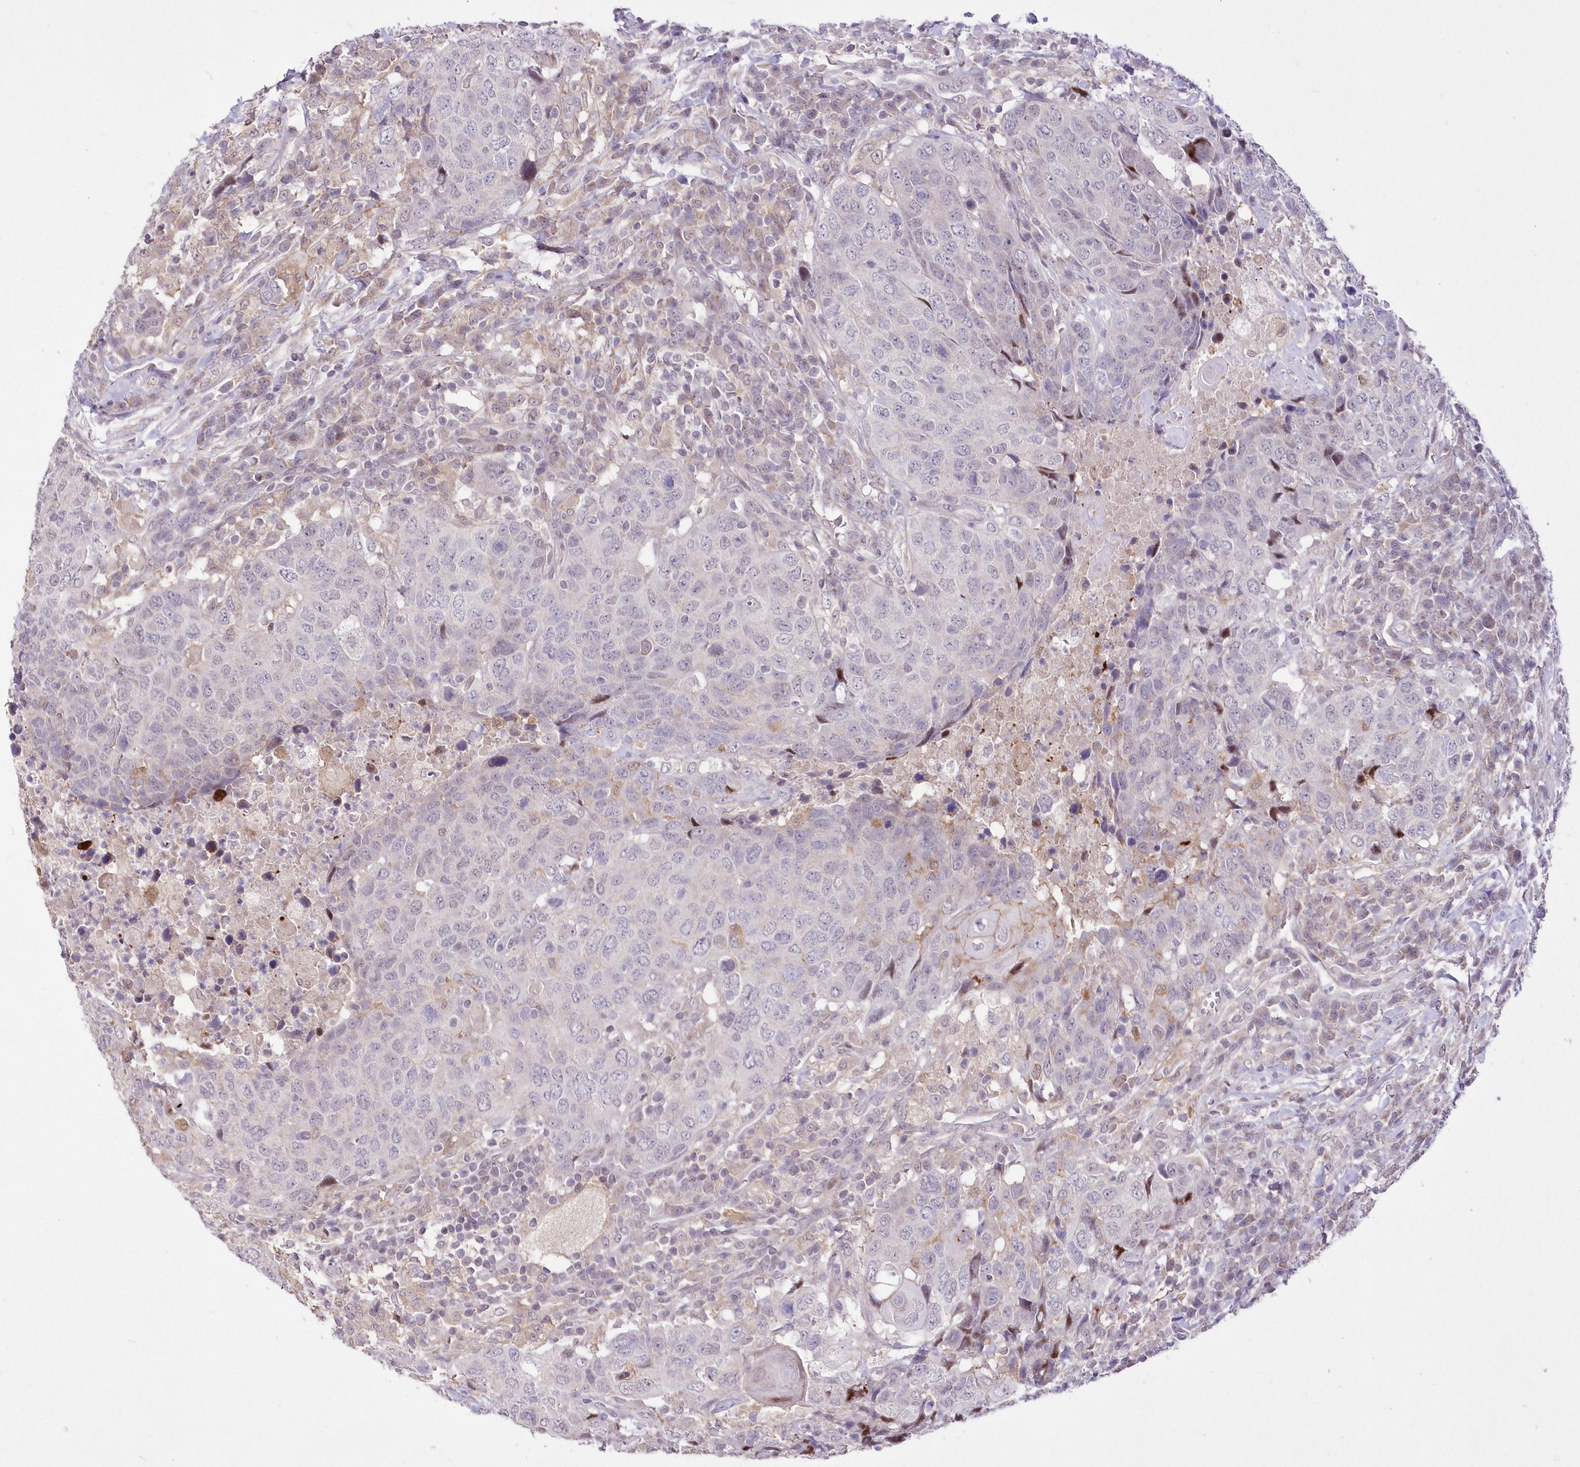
{"staining": {"intensity": "negative", "quantity": "none", "location": "none"}, "tissue": "head and neck cancer", "cell_type": "Tumor cells", "image_type": "cancer", "snomed": [{"axis": "morphology", "description": "Squamous cell carcinoma, NOS"}, {"axis": "topography", "description": "Head-Neck"}], "caption": "IHC of human squamous cell carcinoma (head and neck) demonstrates no staining in tumor cells. The staining is performed using DAB brown chromogen with nuclei counter-stained in using hematoxylin.", "gene": "FAM241B", "patient": {"sex": "male", "age": 66}}